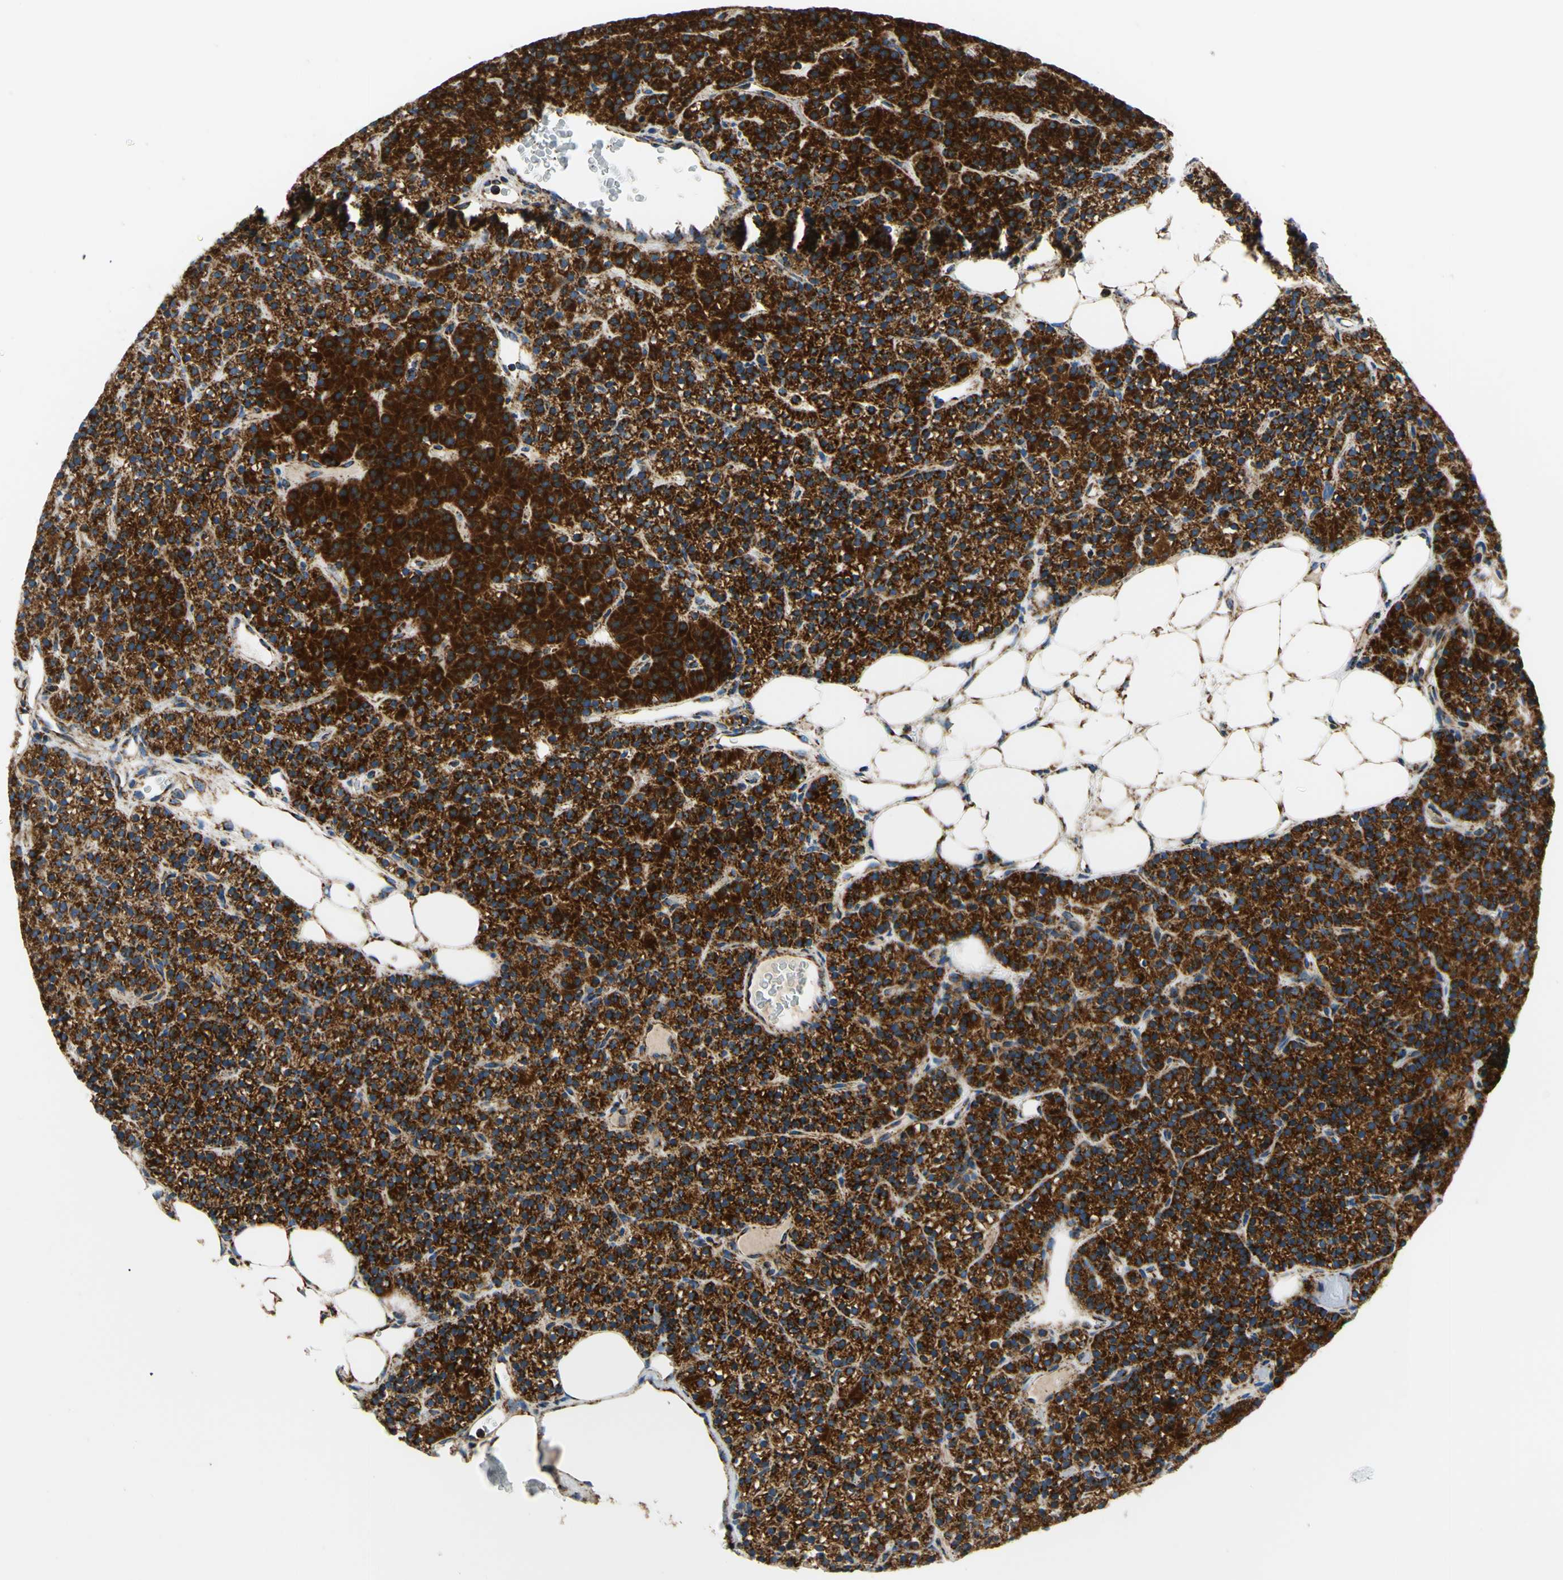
{"staining": {"intensity": "strong", "quantity": ">75%", "location": "cytoplasmic/membranous"}, "tissue": "parathyroid gland", "cell_type": "Glandular cells", "image_type": "normal", "snomed": [{"axis": "morphology", "description": "Normal tissue, NOS"}, {"axis": "morphology", "description": "Hyperplasia, NOS"}, {"axis": "topography", "description": "Parathyroid gland"}], "caption": "A micrograph showing strong cytoplasmic/membranous staining in approximately >75% of glandular cells in benign parathyroid gland, as visualized by brown immunohistochemical staining.", "gene": "MAVS", "patient": {"sex": "male", "age": 44}}